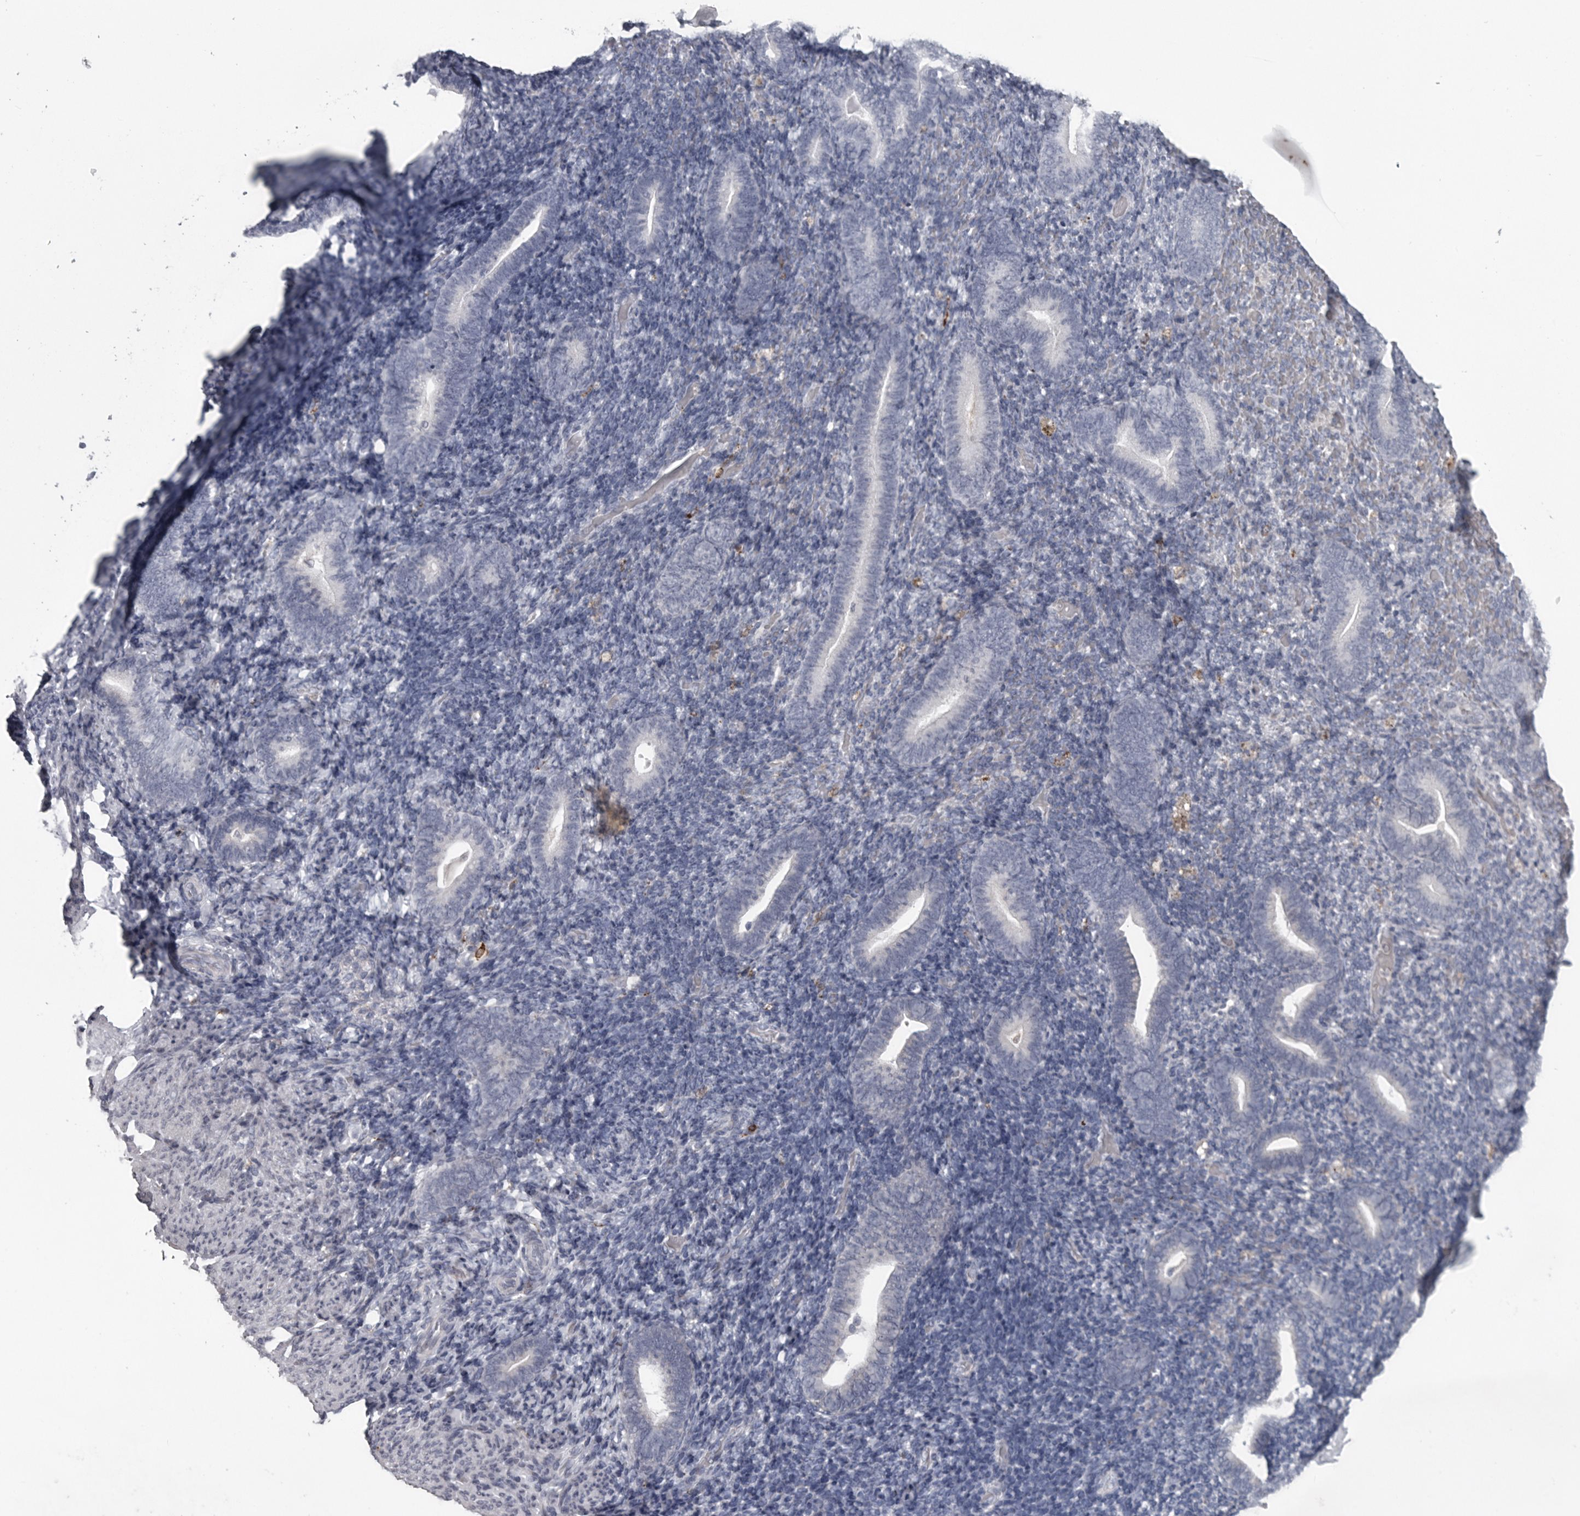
{"staining": {"intensity": "negative", "quantity": "none", "location": "none"}, "tissue": "endometrium", "cell_type": "Cells in endometrial stroma", "image_type": "normal", "snomed": [{"axis": "morphology", "description": "Normal tissue, NOS"}, {"axis": "topography", "description": "Endometrium"}], "caption": "Cells in endometrial stroma show no significant protein staining in normal endometrium. Nuclei are stained in blue.", "gene": "LYSMD1", "patient": {"sex": "female", "age": 51}}